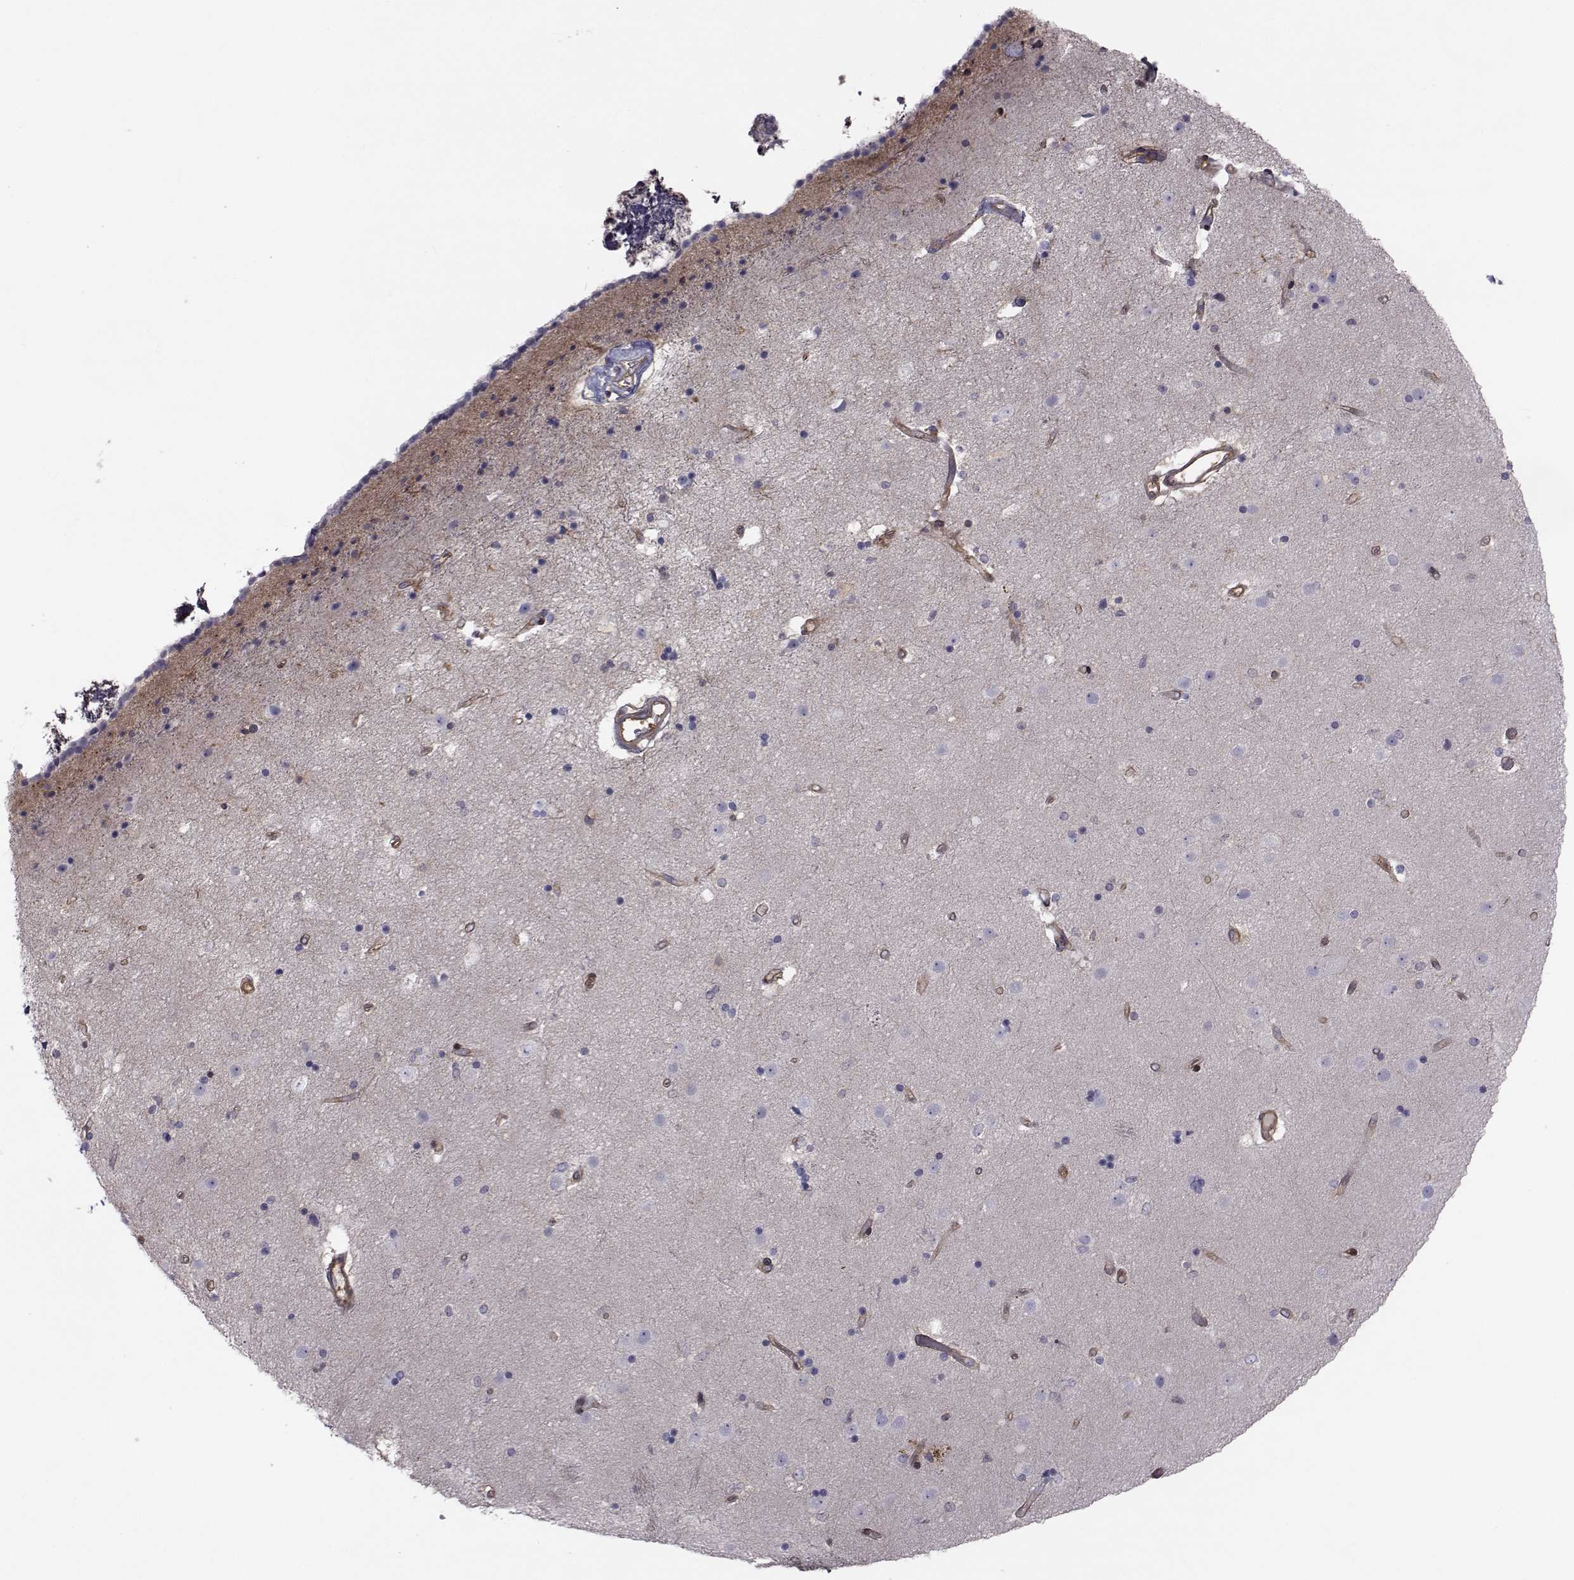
{"staining": {"intensity": "negative", "quantity": "none", "location": "none"}, "tissue": "caudate", "cell_type": "Glial cells", "image_type": "normal", "snomed": [{"axis": "morphology", "description": "Normal tissue, NOS"}, {"axis": "topography", "description": "Lateral ventricle wall"}], "caption": "High magnification brightfield microscopy of normal caudate stained with DAB (brown) and counterstained with hematoxylin (blue): glial cells show no significant staining.", "gene": "TRIP10", "patient": {"sex": "female", "age": 71}}